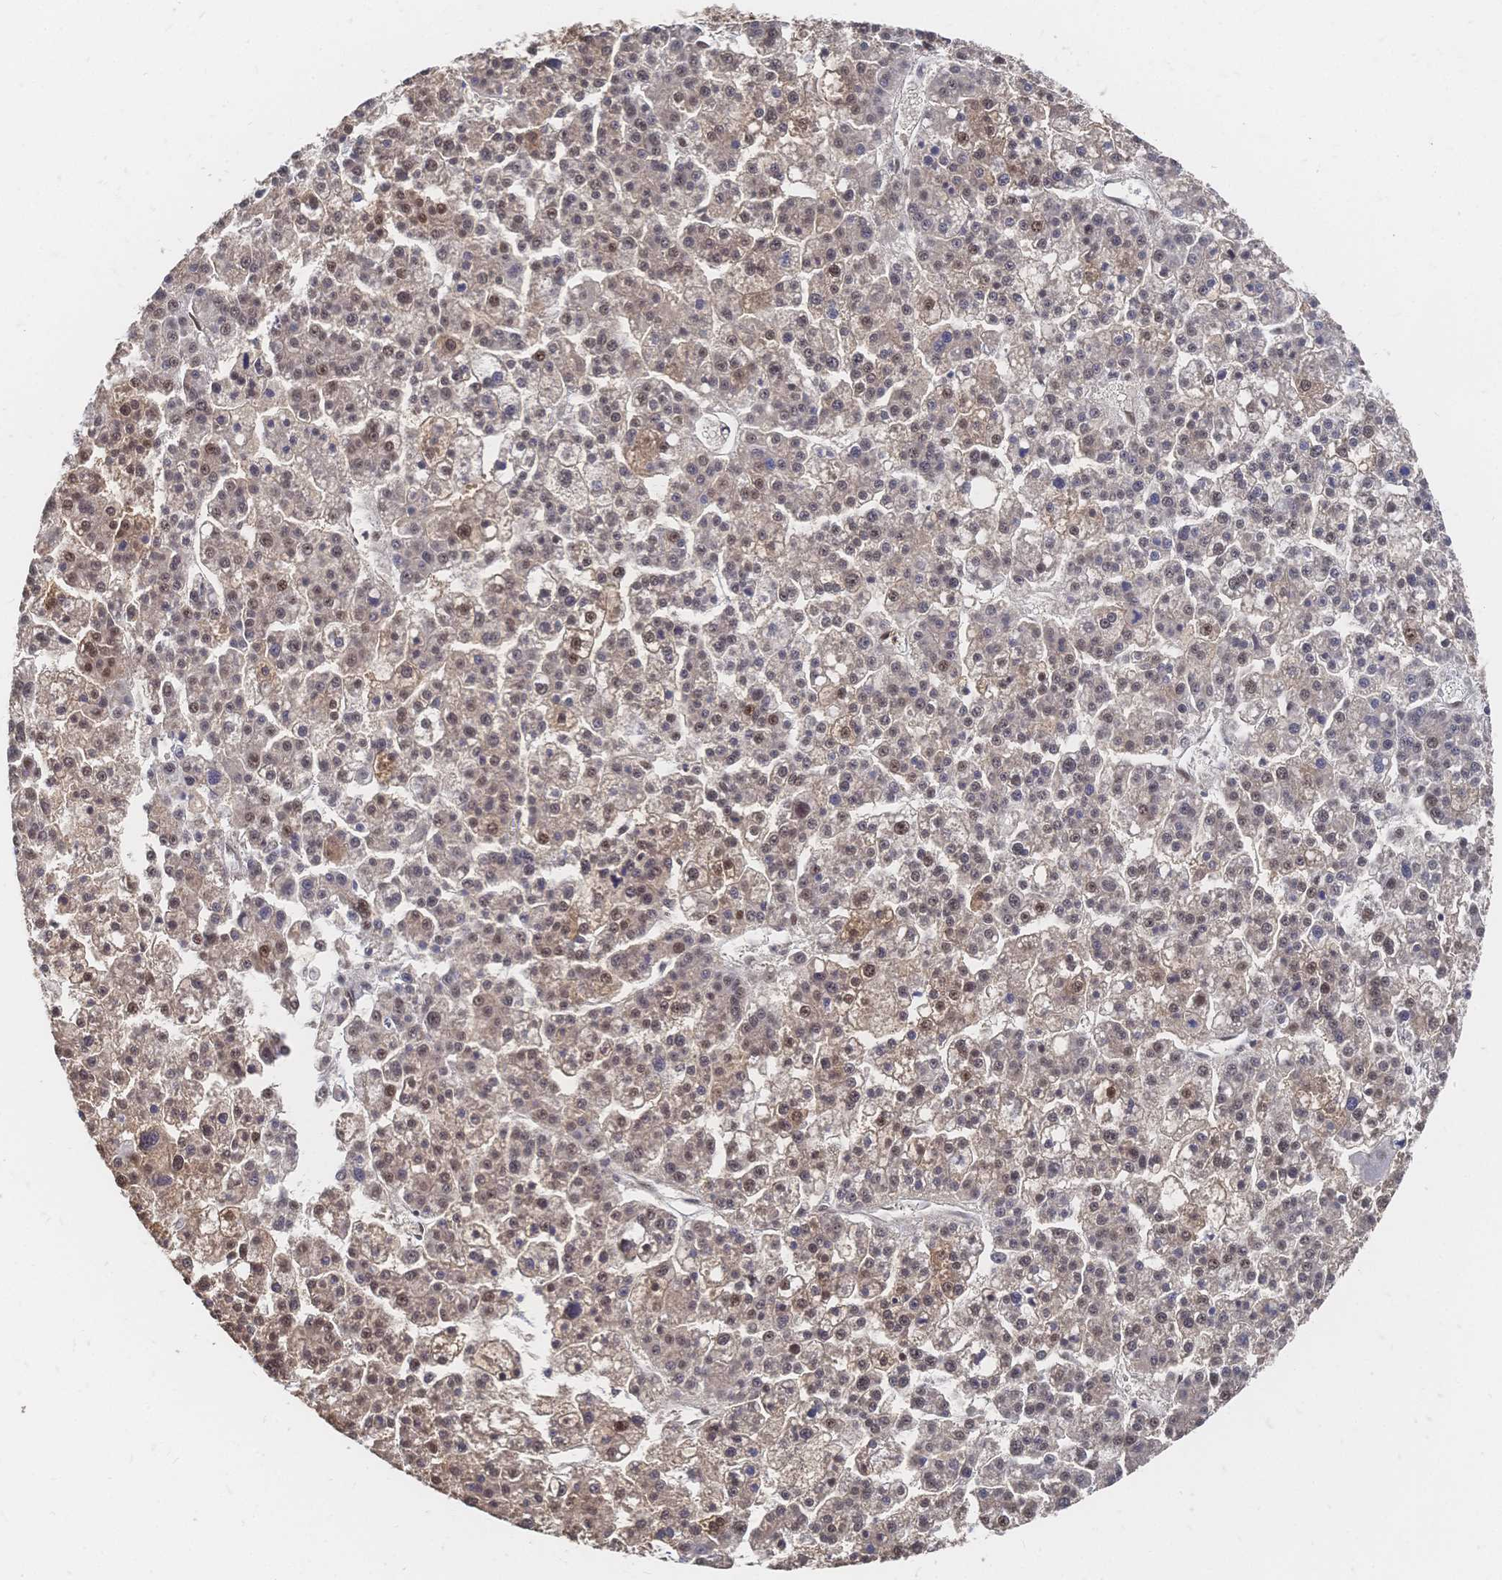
{"staining": {"intensity": "weak", "quantity": ">75%", "location": "nuclear"}, "tissue": "liver cancer", "cell_type": "Tumor cells", "image_type": "cancer", "snomed": [{"axis": "morphology", "description": "Carcinoma, Hepatocellular, NOS"}, {"axis": "topography", "description": "Liver"}], "caption": "This micrograph displays liver hepatocellular carcinoma stained with immunohistochemistry (IHC) to label a protein in brown. The nuclear of tumor cells show weak positivity for the protein. Nuclei are counter-stained blue.", "gene": "NELFA", "patient": {"sex": "female", "age": 58}}